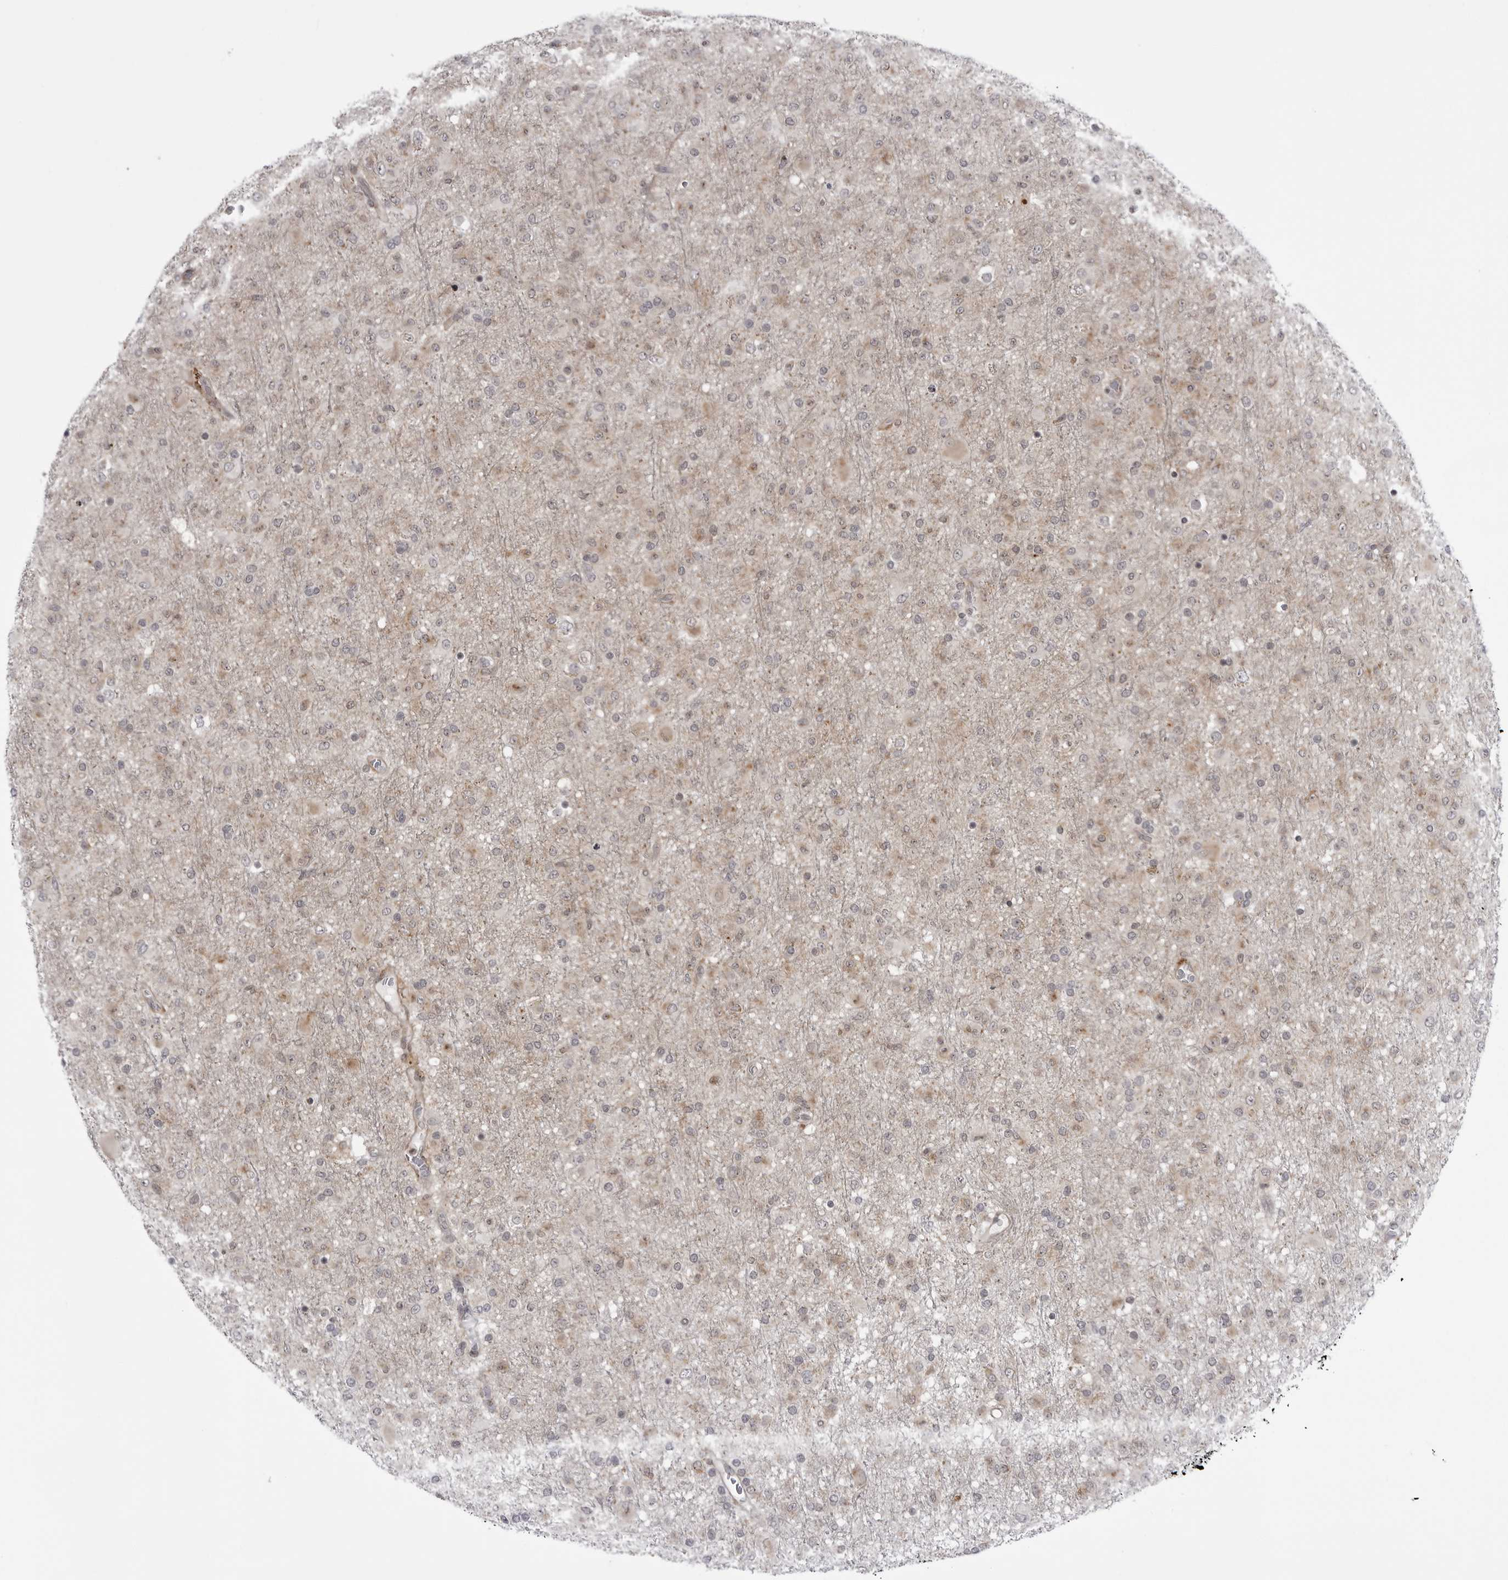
{"staining": {"intensity": "negative", "quantity": "none", "location": "none"}, "tissue": "glioma", "cell_type": "Tumor cells", "image_type": "cancer", "snomed": [{"axis": "morphology", "description": "Glioma, malignant, Low grade"}, {"axis": "topography", "description": "Brain"}], "caption": "The micrograph demonstrates no significant expression in tumor cells of low-grade glioma (malignant).", "gene": "CCDC18", "patient": {"sex": "male", "age": 65}}